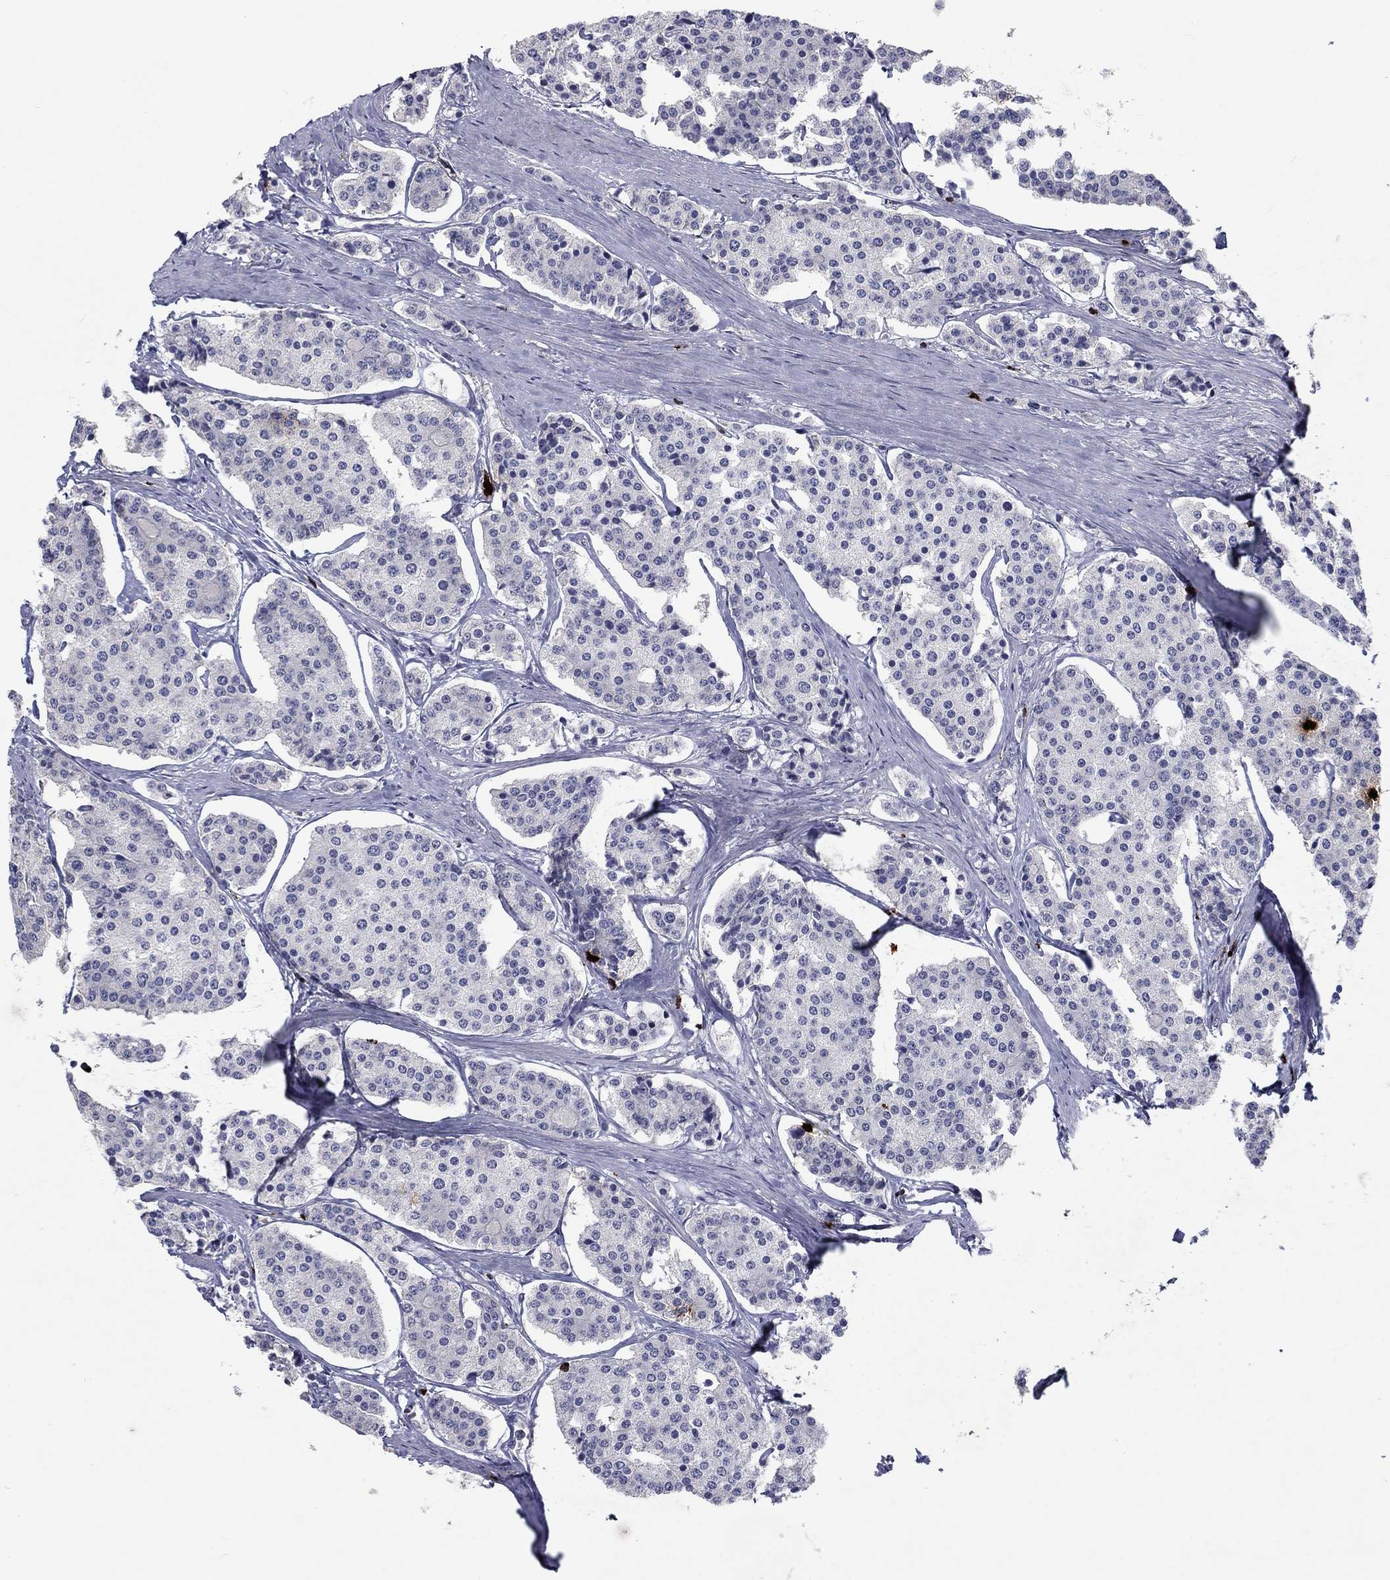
{"staining": {"intensity": "negative", "quantity": "none", "location": "none"}, "tissue": "carcinoid", "cell_type": "Tumor cells", "image_type": "cancer", "snomed": [{"axis": "morphology", "description": "Carcinoid, malignant, NOS"}, {"axis": "topography", "description": "Small intestine"}], "caption": "Tumor cells are negative for protein expression in human carcinoid (malignant).", "gene": "GZMA", "patient": {"sex": "female", "age": 65}}